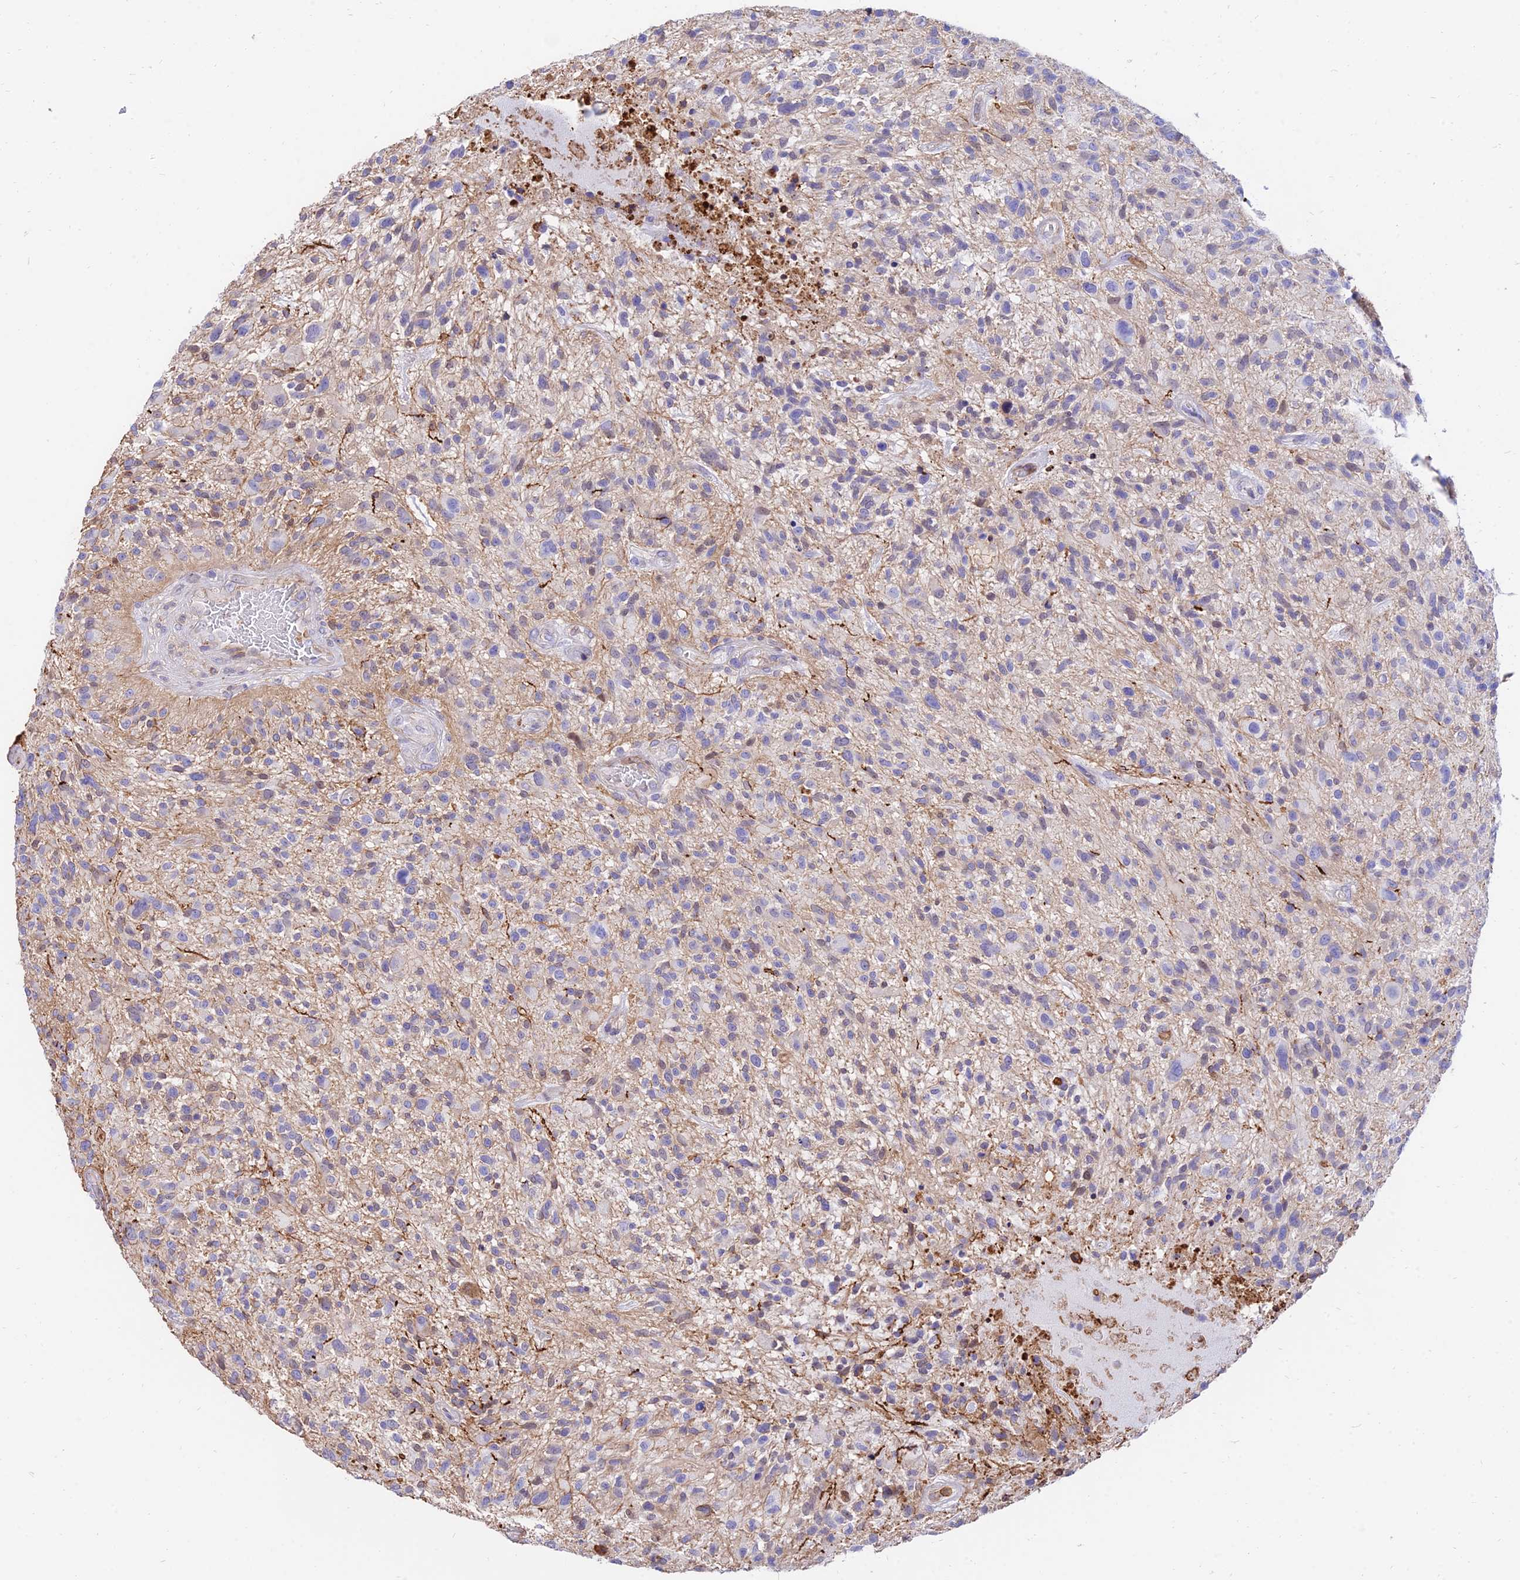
{"staining": {"intensity": "negative", "quantity": "none", "location": "none"}, "tissue": "glioma", "cell_type": "Tumor cells", "image_type": "cancer", "snomed": [{"axis": "morphology", "description": "Glioma, malignant, High grade"}, {"axis": "topography", "description": "Brain"}], "caption": "Immunohistochemistry (IHC) micrograph of human glioma stained for a protein (brown), which reveals no staining in tumor cells.", "gene": "SREK1IP1", "patient": {"sex": "male", "age": 47}}